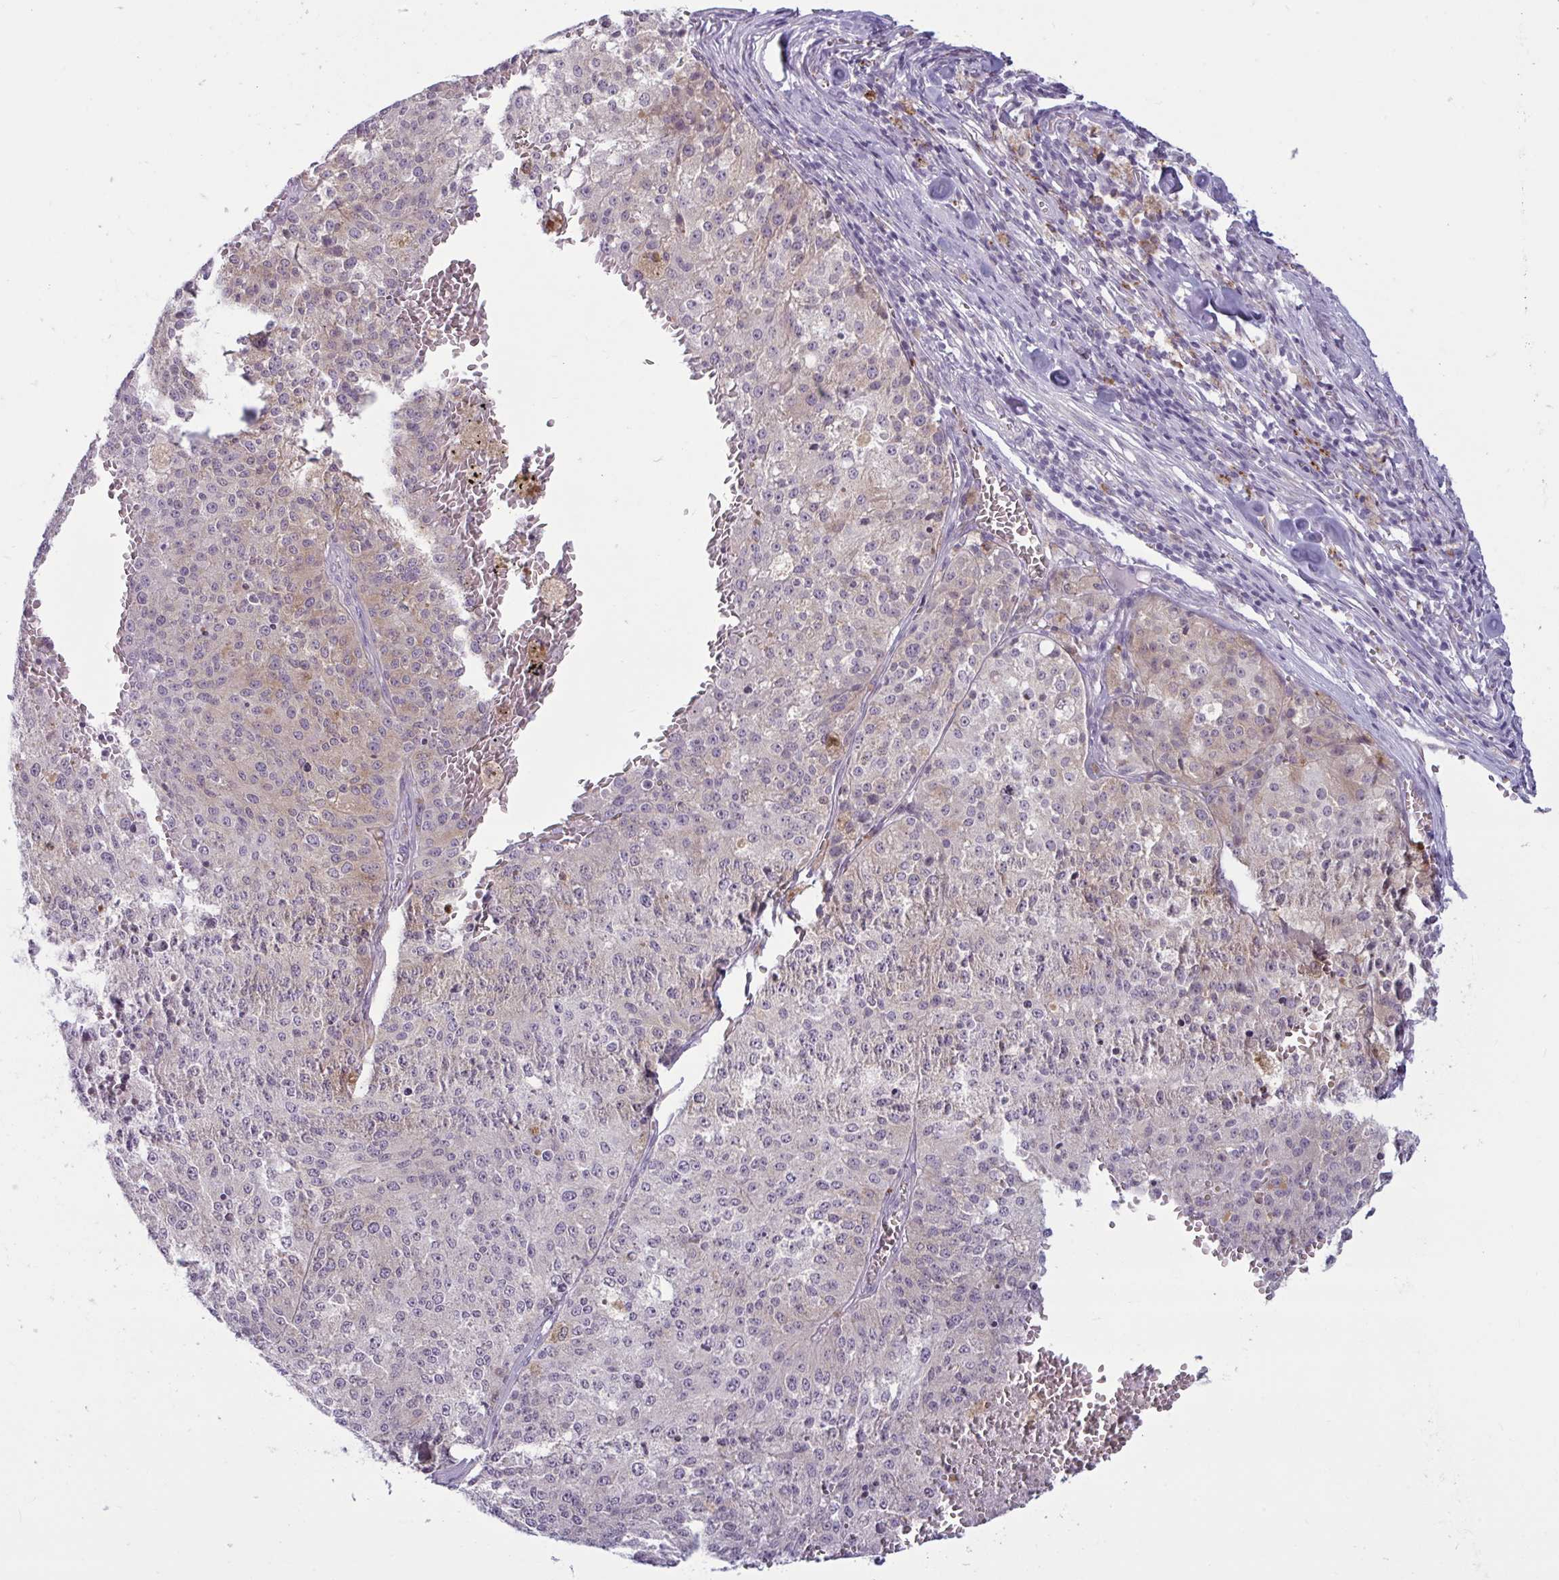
{"staining": {"intensity": "weak", "quantity": "<25%", "location": "cytoplasmic/membranous"}, "tissue": "melanoma", "cell_type": "Tumor cells", "image_type": "cancer", "snomed": [{"axis": "morphology", "description": "Malignant melanoma, Metastatic site"}, {"axis": "topography", "description": "Lymph node"}], "caption": "This is an immunohistochemistry (IHC) micrograph of melanoma. There is no staining in tumor cells.", "gene": "TBC1D4", "patient": {"sex": "female", "age": 64}}